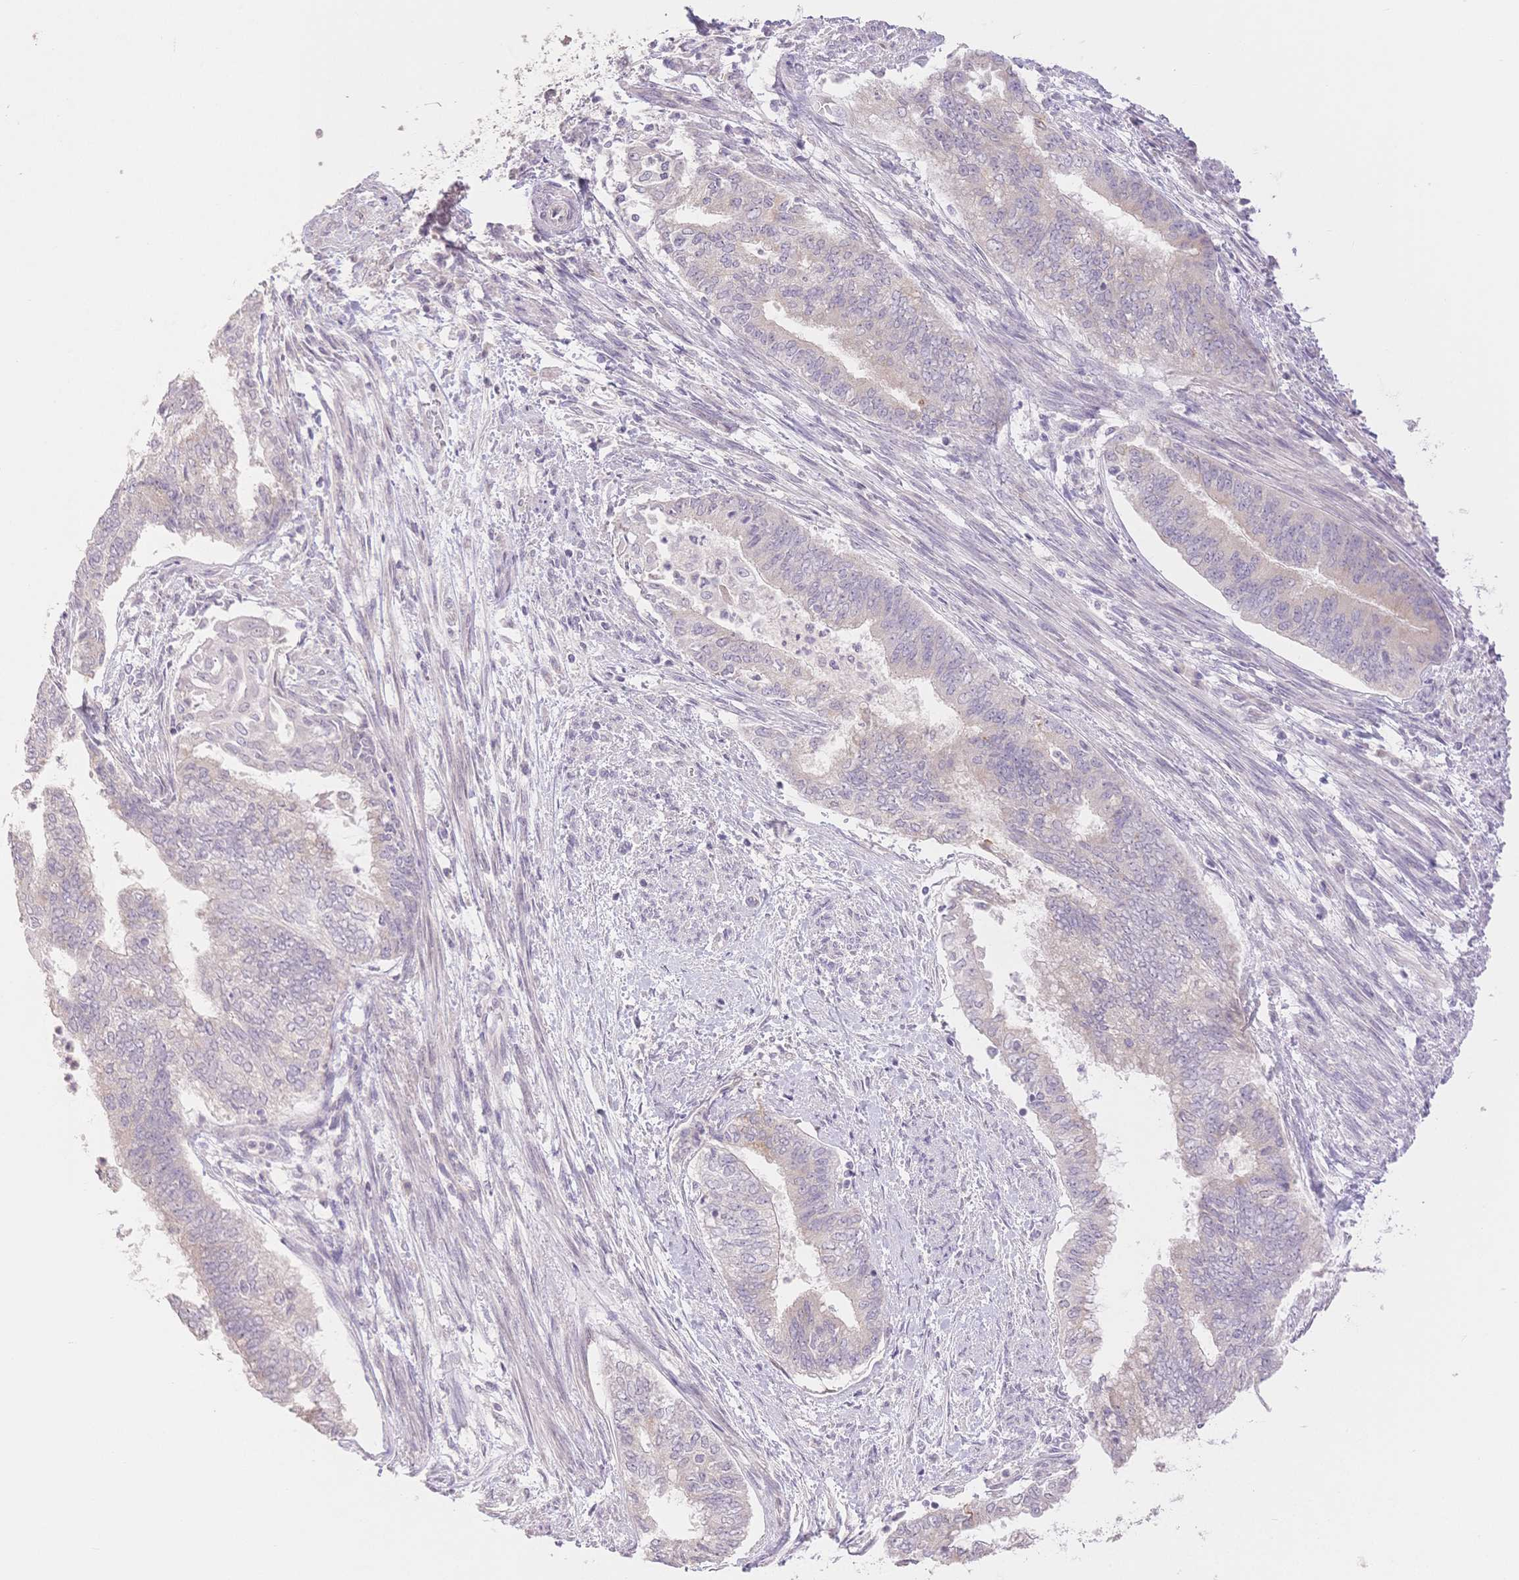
{"staining": {"intensity": "weak", "quantity": "<25%", "location": "cytoplasmic/membranous"}, "tissue": "endometrial cancer", "cell_type": "Tumor cells", "image_type": "cancer", "snomed": [{"axis": "morphology", "description": "Adenocarcinoma, NOS"}, {"axis": "topography", "description": "Endometrium"}], "caption": "High magnification brightfield microscopy of endometrial adenocarcinoma stained with DAB (brown) and counterstained with hematoxylin (blue): tumor cells show no significant positivity.", "gene": "SUV39H2", "patient": {"sex": "female", "age": 65}}